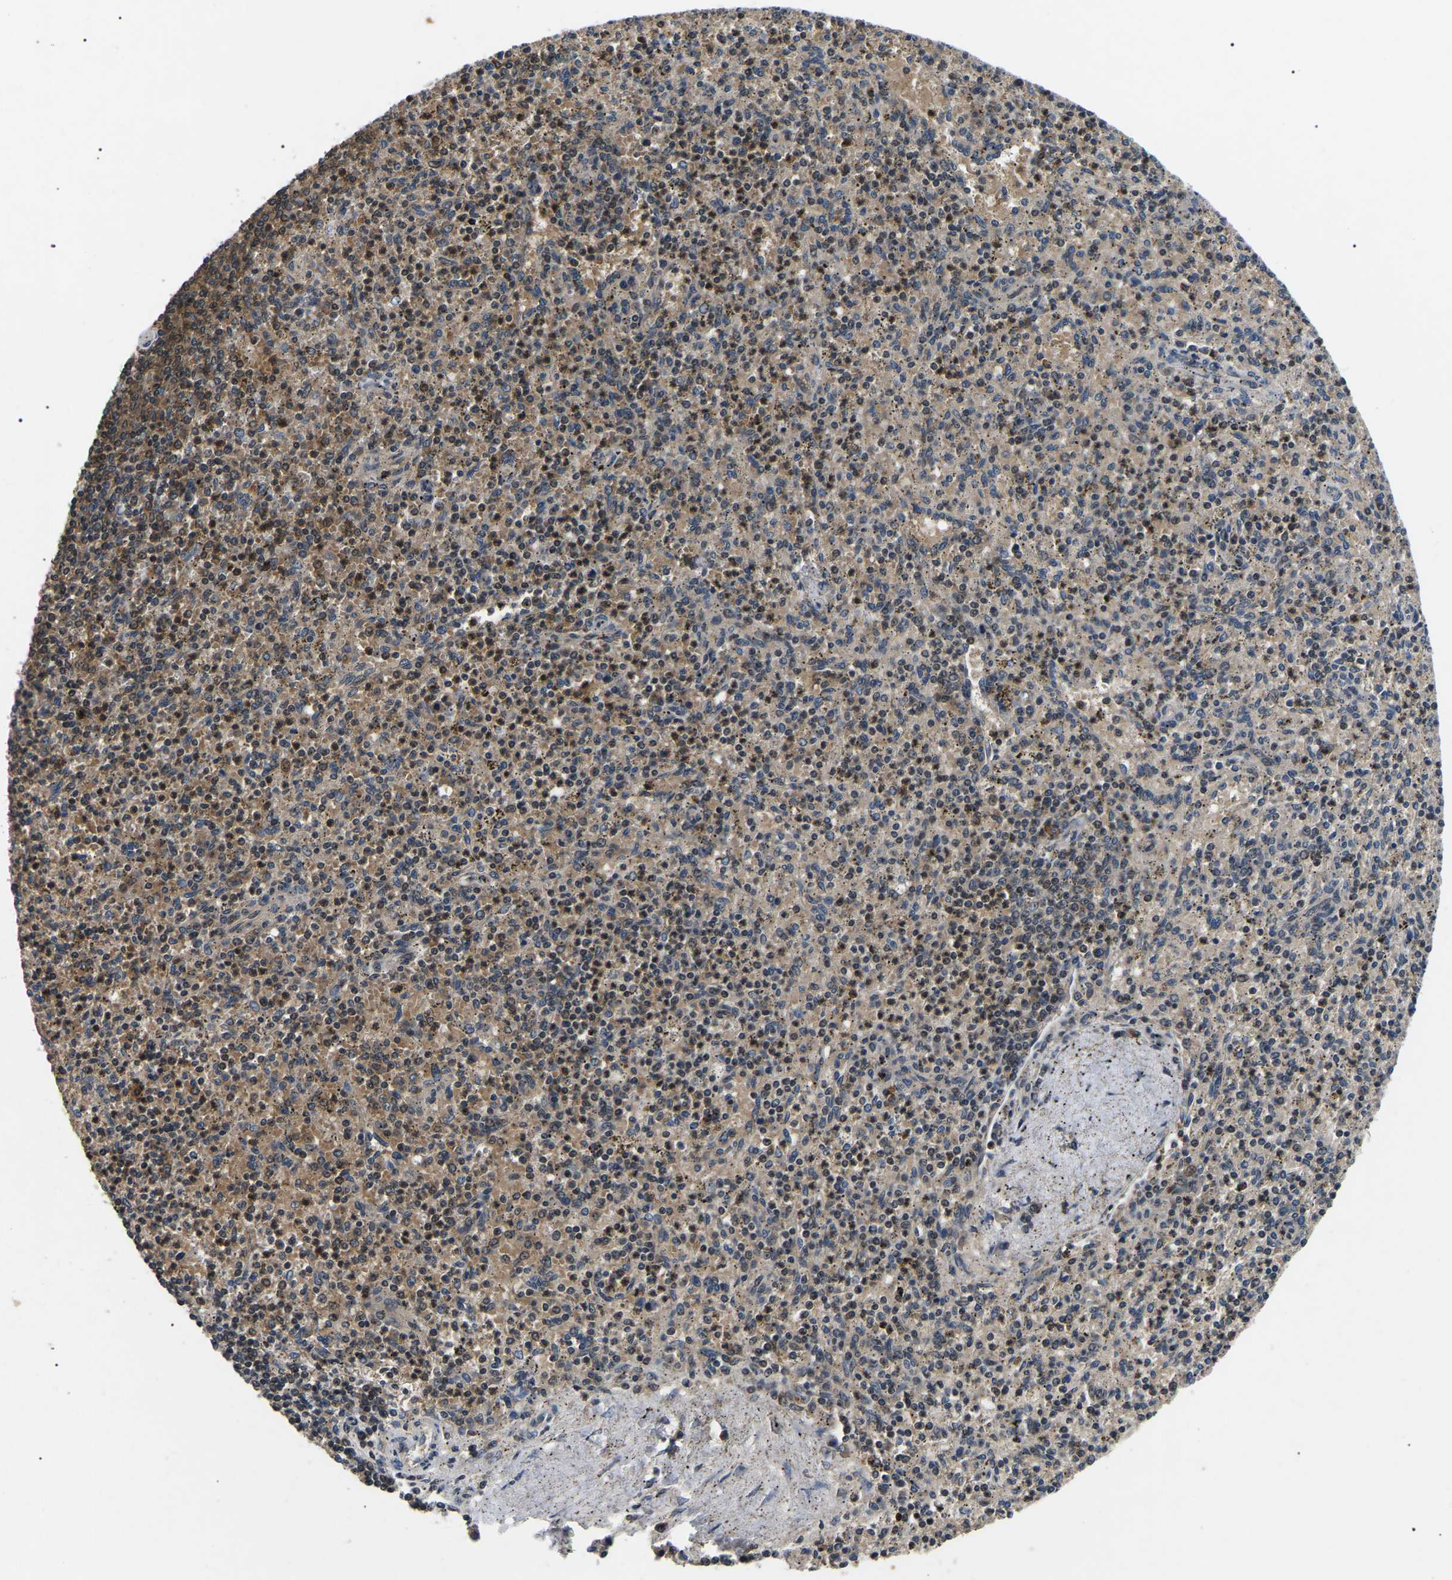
{"staining": {"intensity": "moderate", "quantity": "25%-75%", "location": "cytoplasmic/membranous"}, "tissue": "spleen", "cell_type": "Cells in red pulp", "image_type": "normal", "snomed": [{"axis": "morphology", "description": "Normal tissue, NOS"}, {"axis": "topography", "description": "Spleen"}], "caption": "A histopathology image of spleen stained for a protein displays moderate cytoplasmic/membranous brown staining in cells in red pulp. The staining was performed using DAB, with brown indicating positive protein expression. Nuclei are stained blue with hematoxylin.", "gene": "RBM28", "patient": {"sex": "male", "age": 72}}